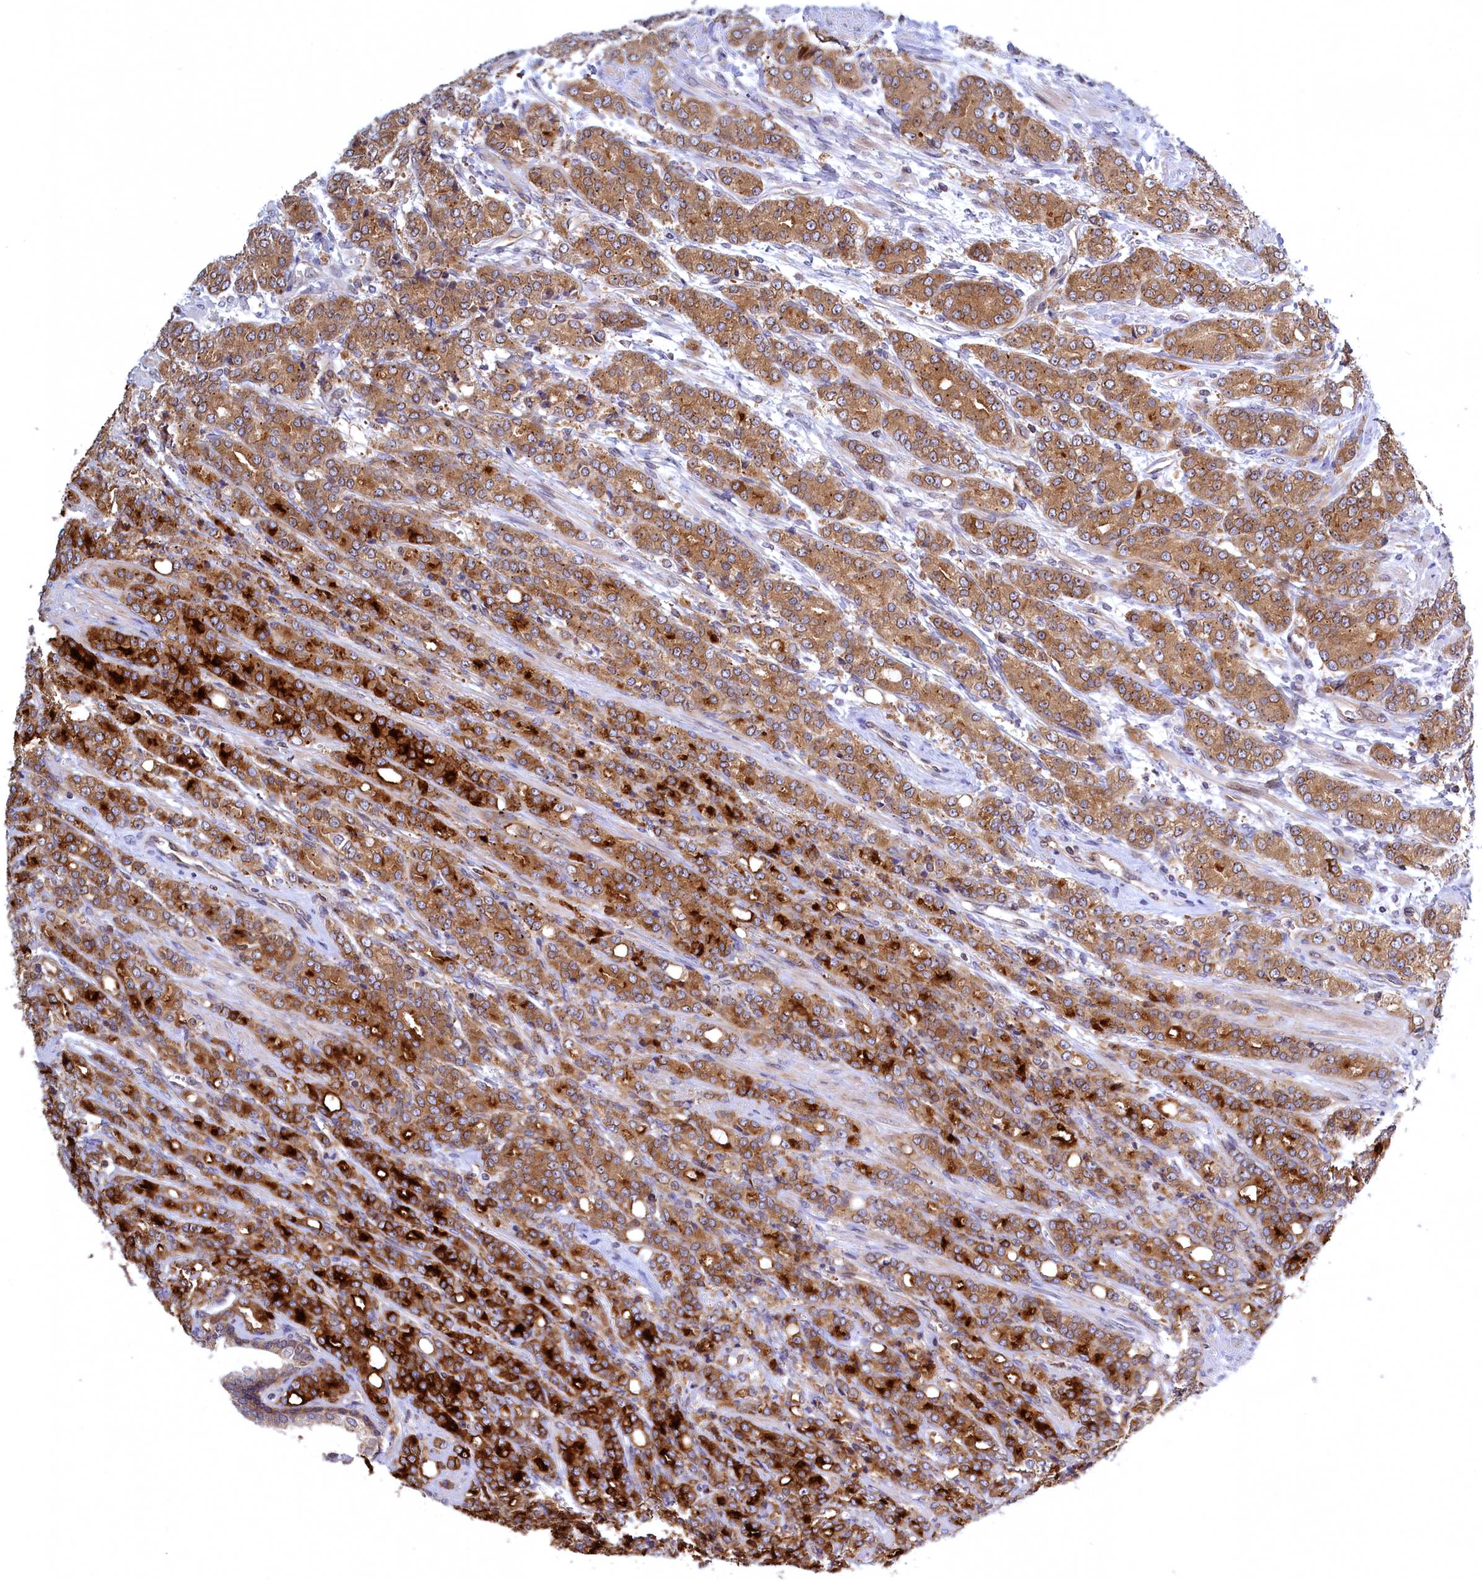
{"staining": {"intensity": "strong", "quantity": ">75%", "location": "cytoplasmic/membranous"}, "tissue": "prostate cancer", "cell_type": "Tumor cells", "image_type": "cancer", "snomed": [{"axis": "morphology", "description": "Adenocarcinoma, High grade"}, {"axis": "topography", "description": "Prostate"}], "caption": "A high amount of strong cytoplasmic/membranous expression is identified in about >75% of tumor cells in prostate adenocarcinoma (high-grade) tissue.", "gene": "NAA10", "patient": {"sex": "male", "age": 62}}